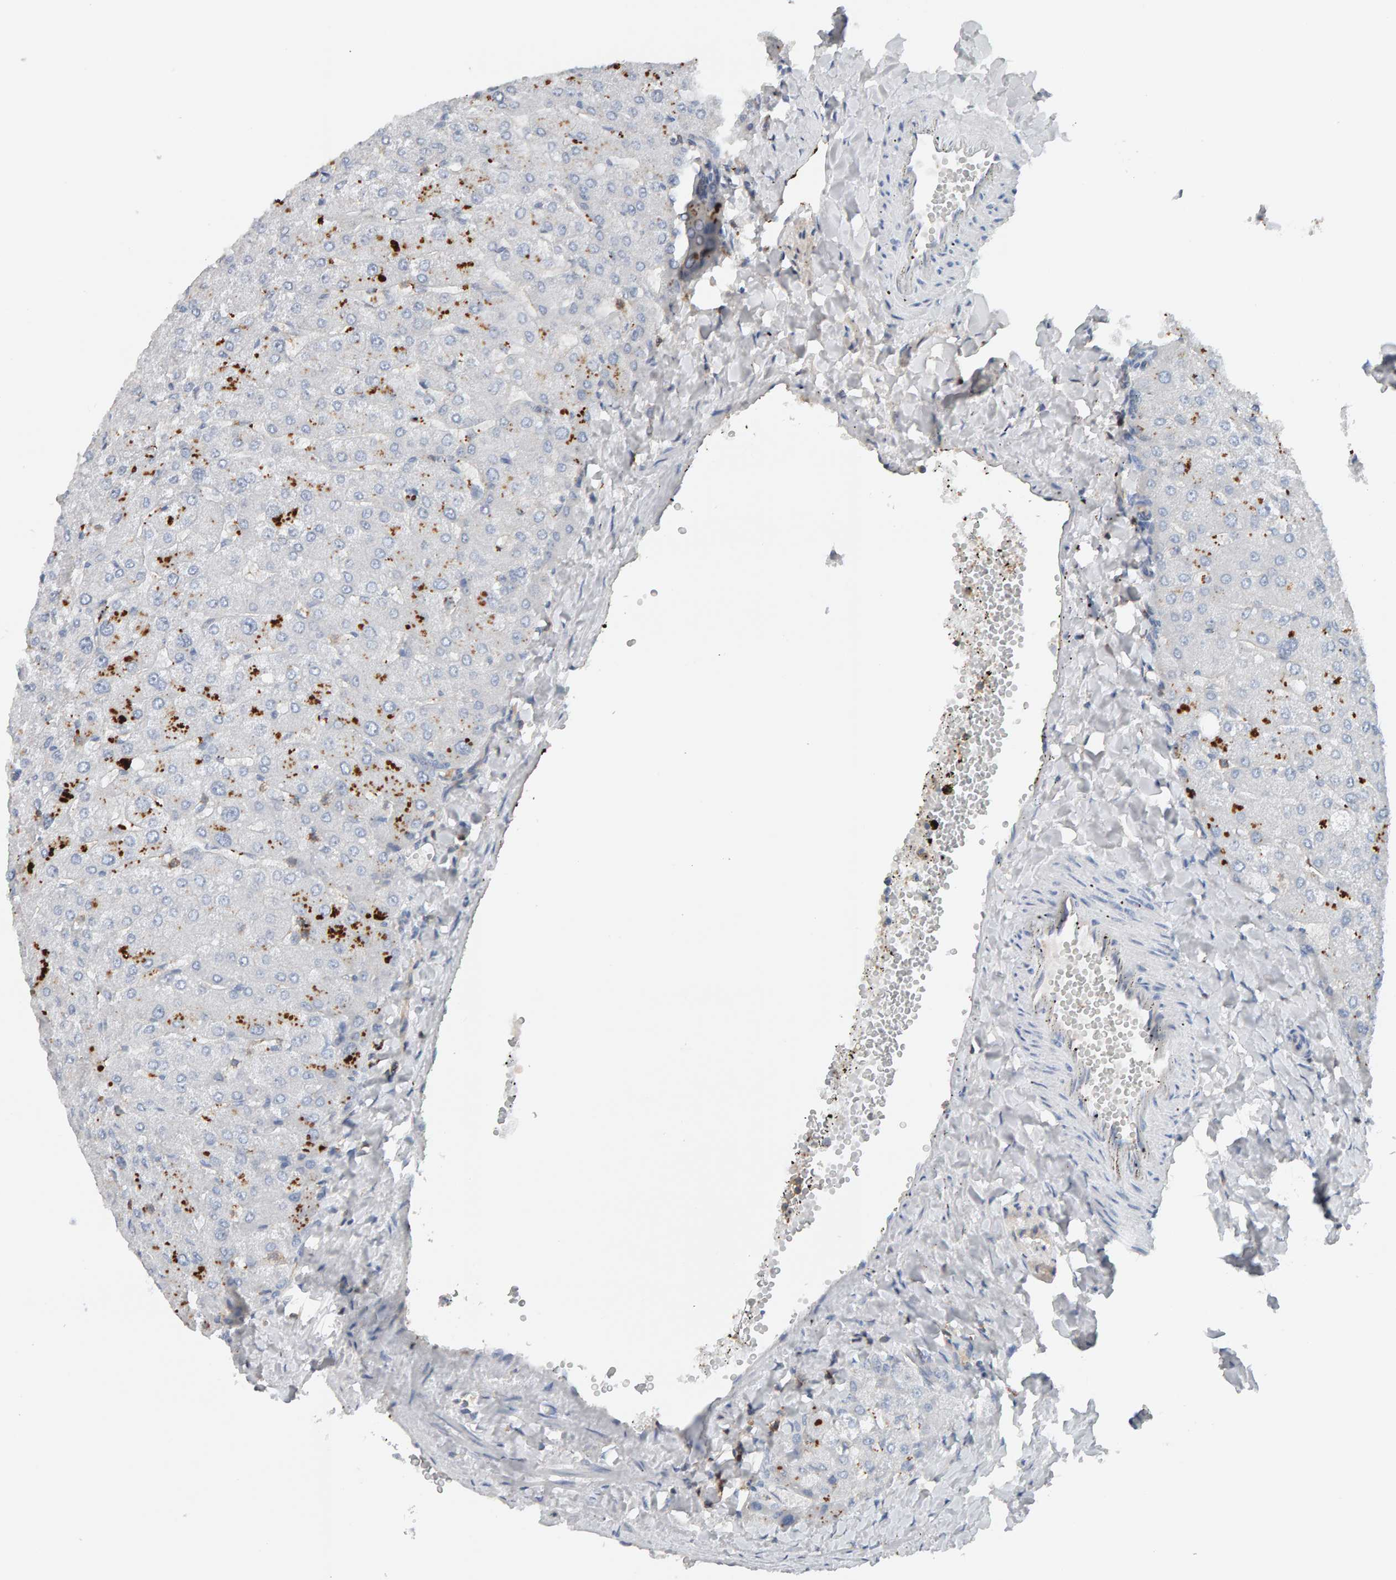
{"staining": {"intensity": "negative", "quantity": "none", "location": "none"}, "tissue": "liver", "cell_type": "Cholangiocytes", "image_type": "normal", "snomed": [{"axis": "morphology", "description": "Normal tissue, NOS"}, {"axis": "topography", "description": "Liver"}], "caption": "A micrograph of human liver is negative for staining in cholangiocytes. (DAB (3,3'-diaminobenzidine) immunohistochemistry visualized using brightfield microscopy, high magnification).", "gene": "FYN", "patient": {"sex": "male", "age": 55}}